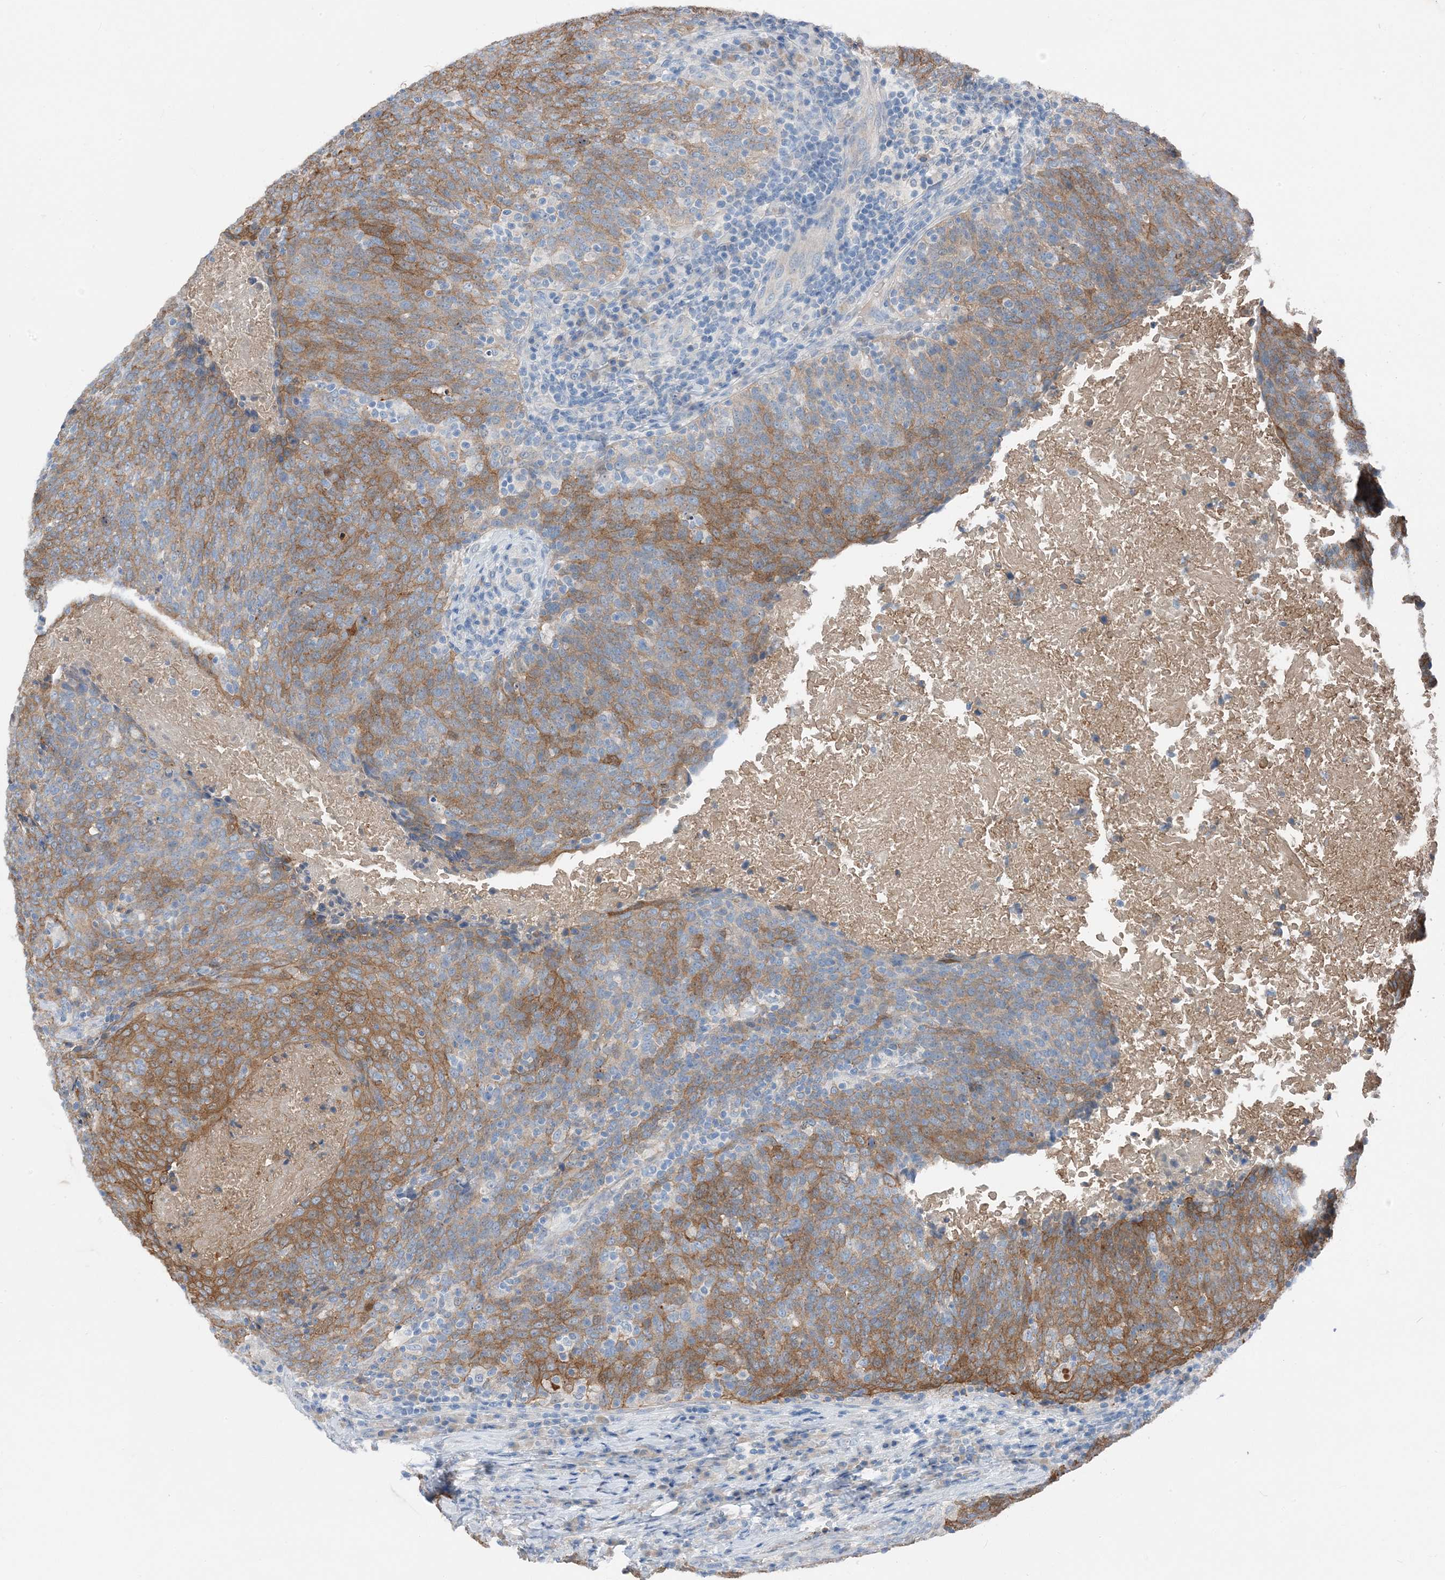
{"staining": {"intensity": "moderate", "quantity": ">75%", "location": "cytoplasmic/membranous"}, "tissue": "head and neck cancer", "cell_type": "Tumor cells", "image_type": "cancer", "snomed": [{"axis": "morphology", "description": "Squamous cell carcinoma, NOS"}, {"axis": "morphology", "description": "Squamous cell carcinoma, metastatic, NOS"}, {"axis": "topography", "description": "Lymph node"}, {"axis": "topography", "description": "Head-Neck"}], "caption": "Immunohistochemistry (DAB) staining of human head and neck cancer (metastatic squamous cell carcinoma) demonstrates moderate cytoplasmic/membranous protein staining in approximately >75% of tumor cells.", "gene": "NCOA7", "patient": {"sex": "male", "age": 62}}